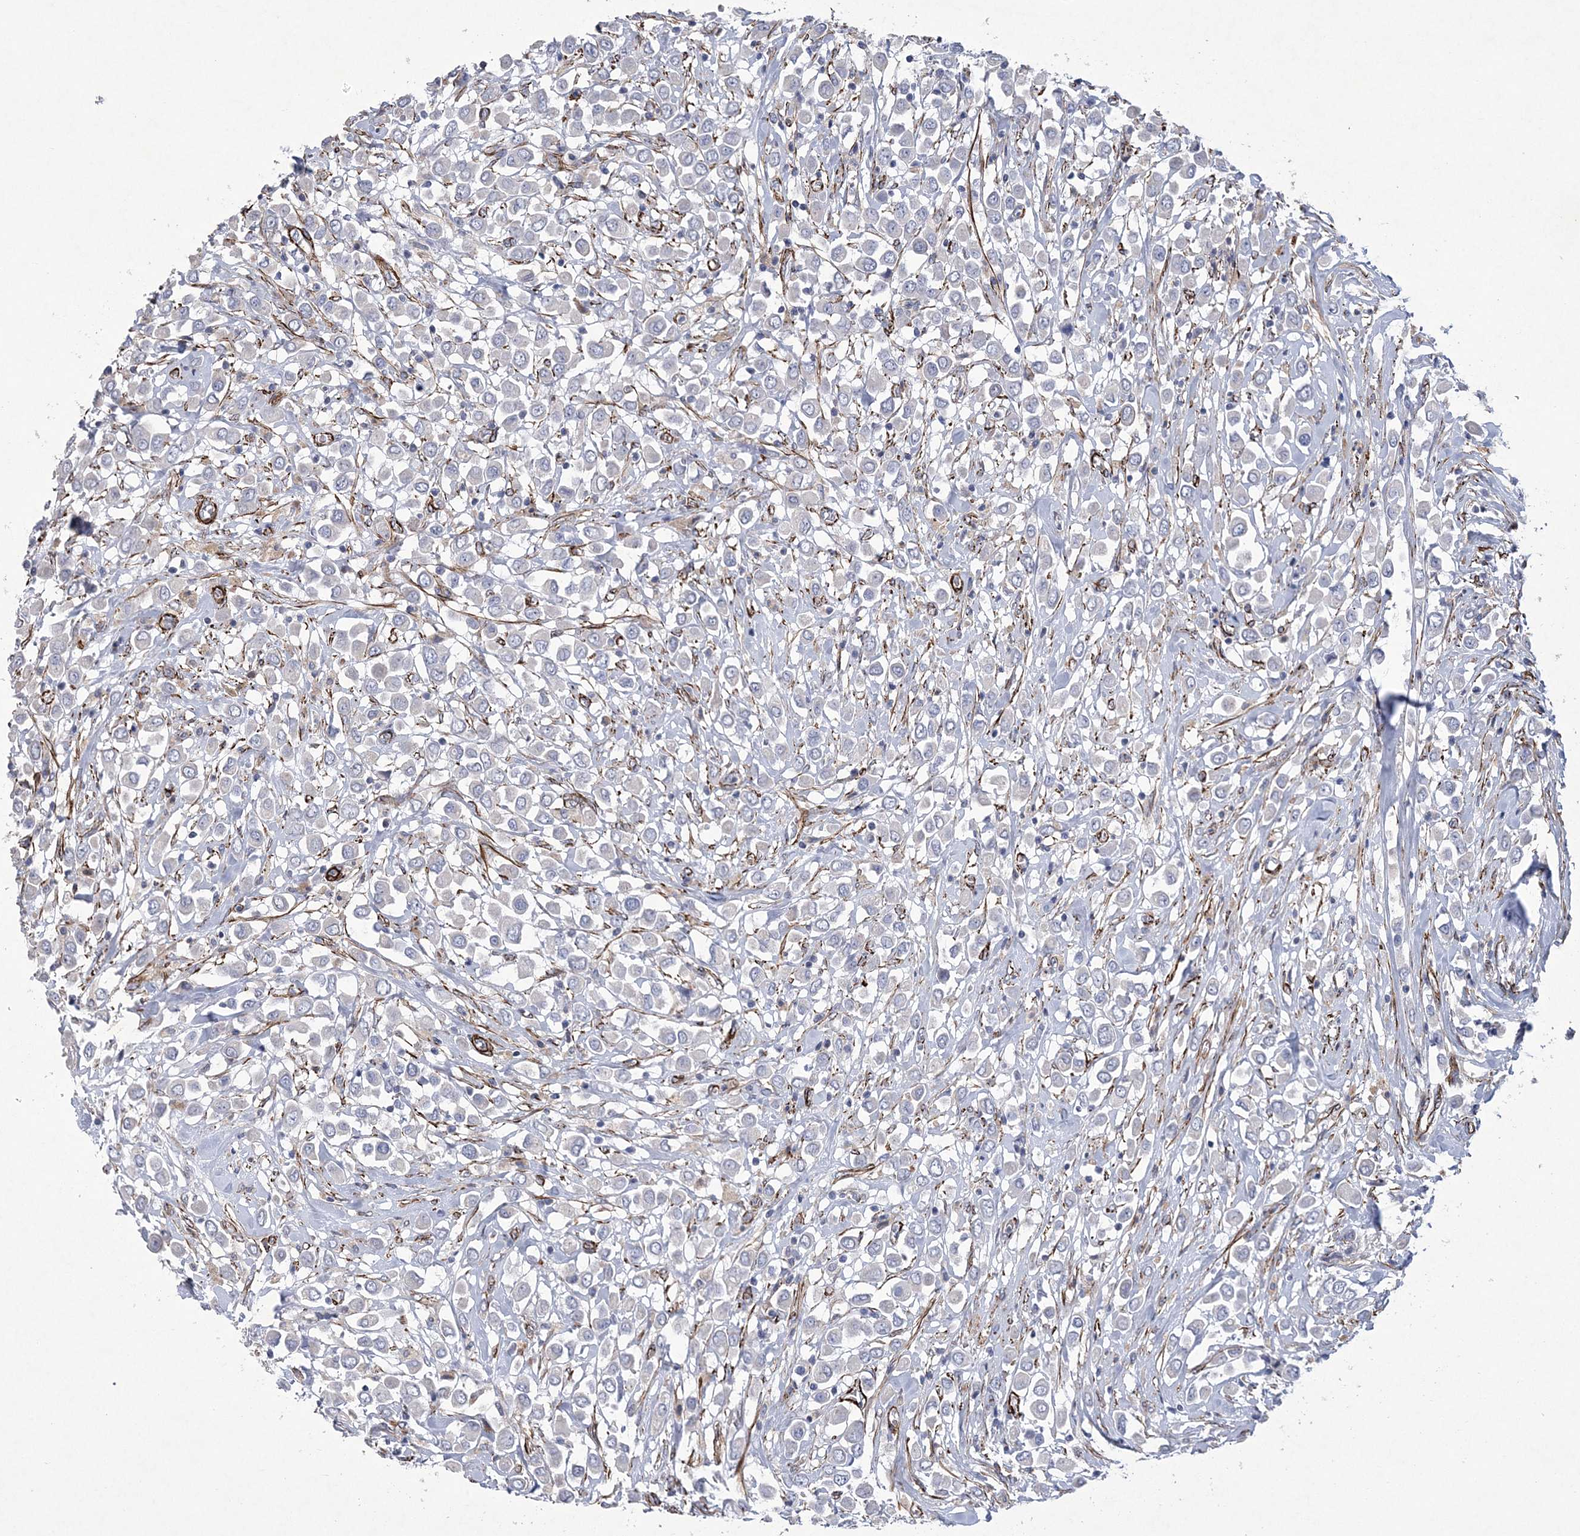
{"staining": {"intensity": "negative", "quantity": "none", "location": "none"}, "tissue": "breast cancer", "cell_type": "Tumor cells", "image_type": "cancer", "snomed": [{"axis": "morphology", "description": "Duct carcinoma"}, {"axis": "topography", "description": "Breast"}], "caption": "Immunohistochemistry photomicrograph of neoplastic tissue: breast cancer stained with DAB demonstrates no significant protein expression in tumor cells.", "gene": "ARSJ", "patient": {"sex": "female", "age": 61}}